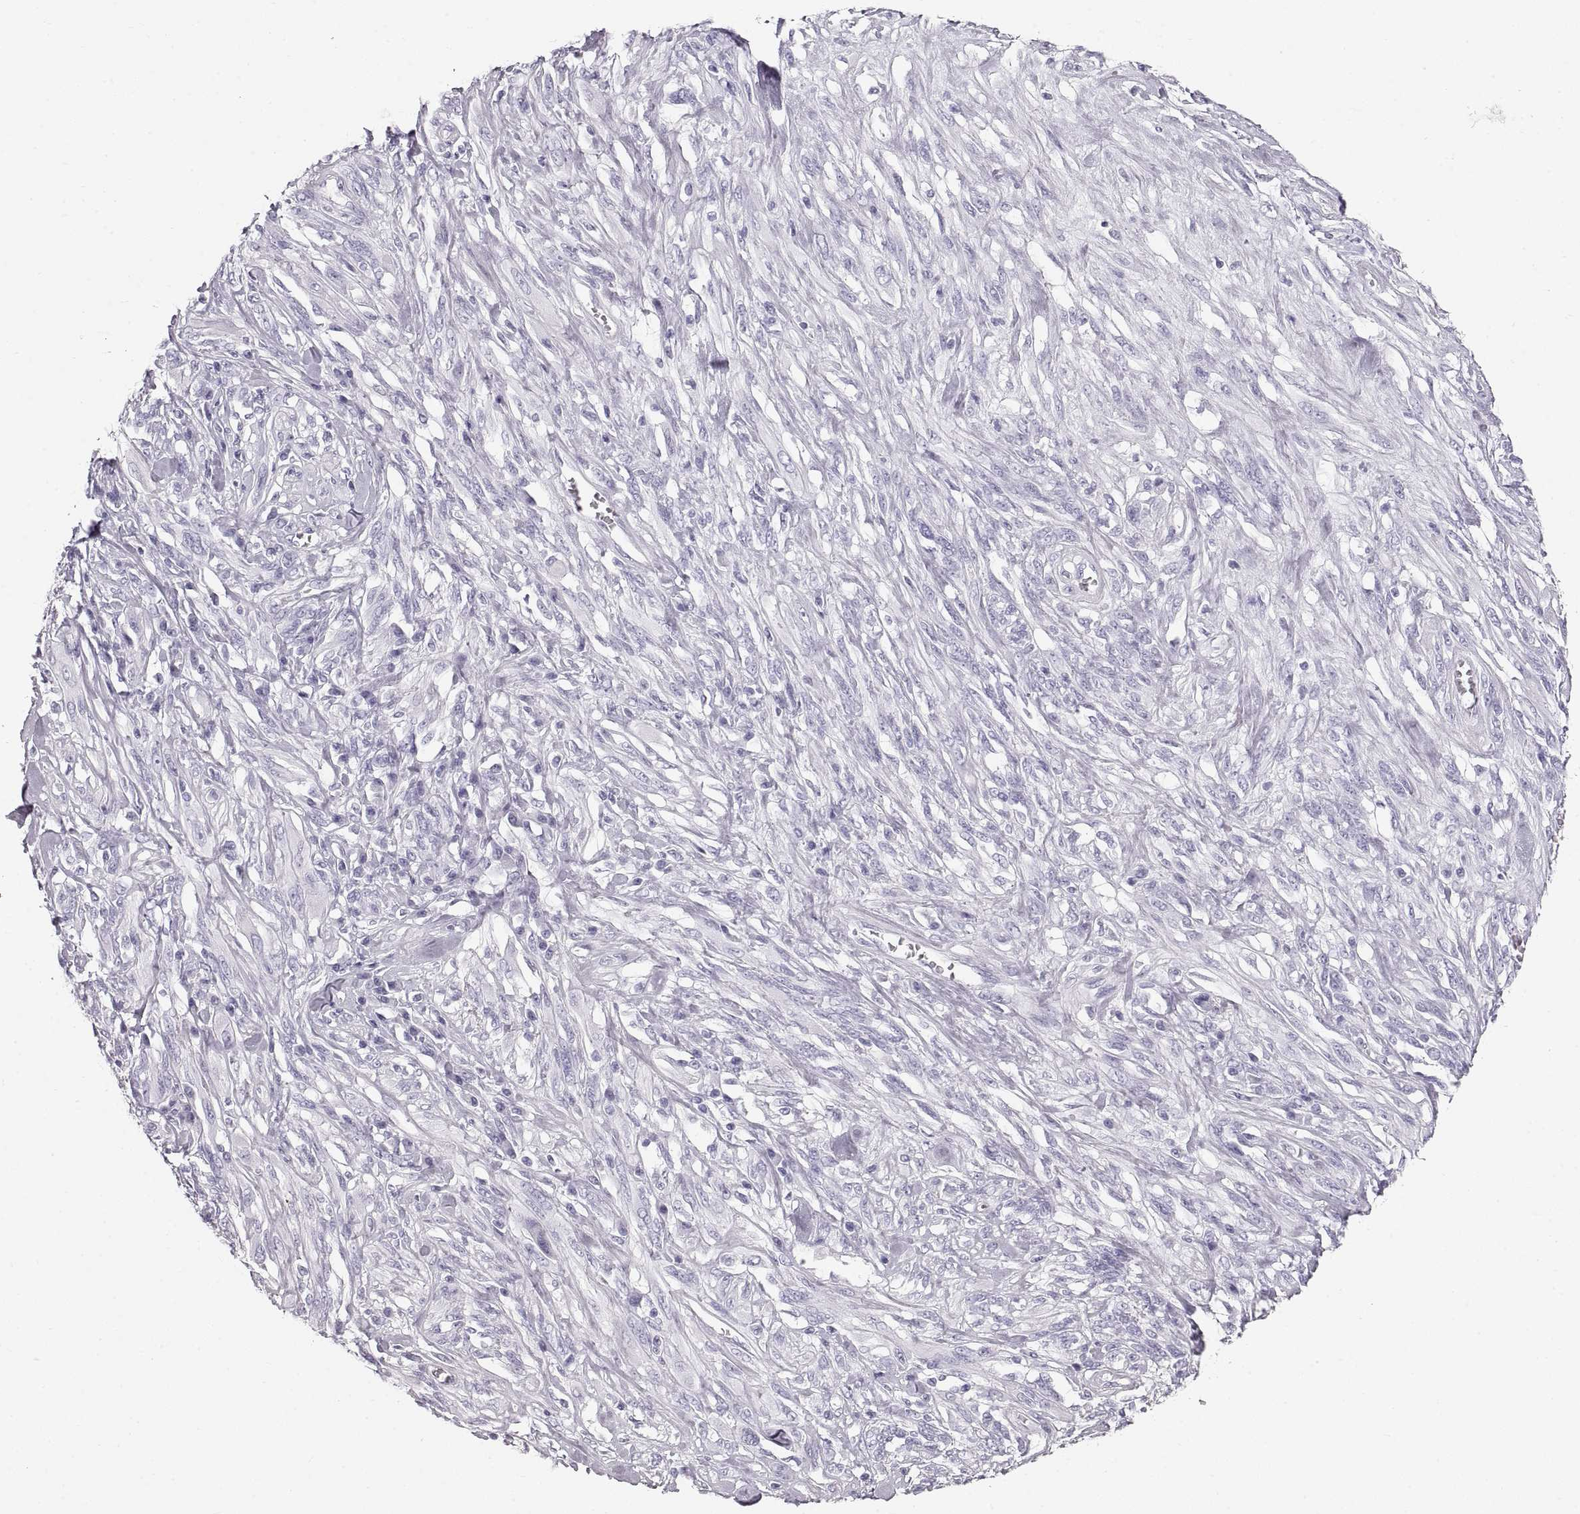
{"staining": {"intensity": "negative", "quantity": "none", "location": "none"}, "tissue": "melanoma", "cell_type": "Tumor cells", "image_type": "cancer", "snomed": [{"axis": "morphology", "description": "Malignant melanoma, NOS"}, {"axis": "topography", "description": "Skin"}], "caption": "Immunohistochemistry (IHC) photomicrograph of melanoma stained for a protein (brown), which reveals no staining in tumor cells.", "gene": "CRYAA", "patient": {"sex": "female", "age": 91}}